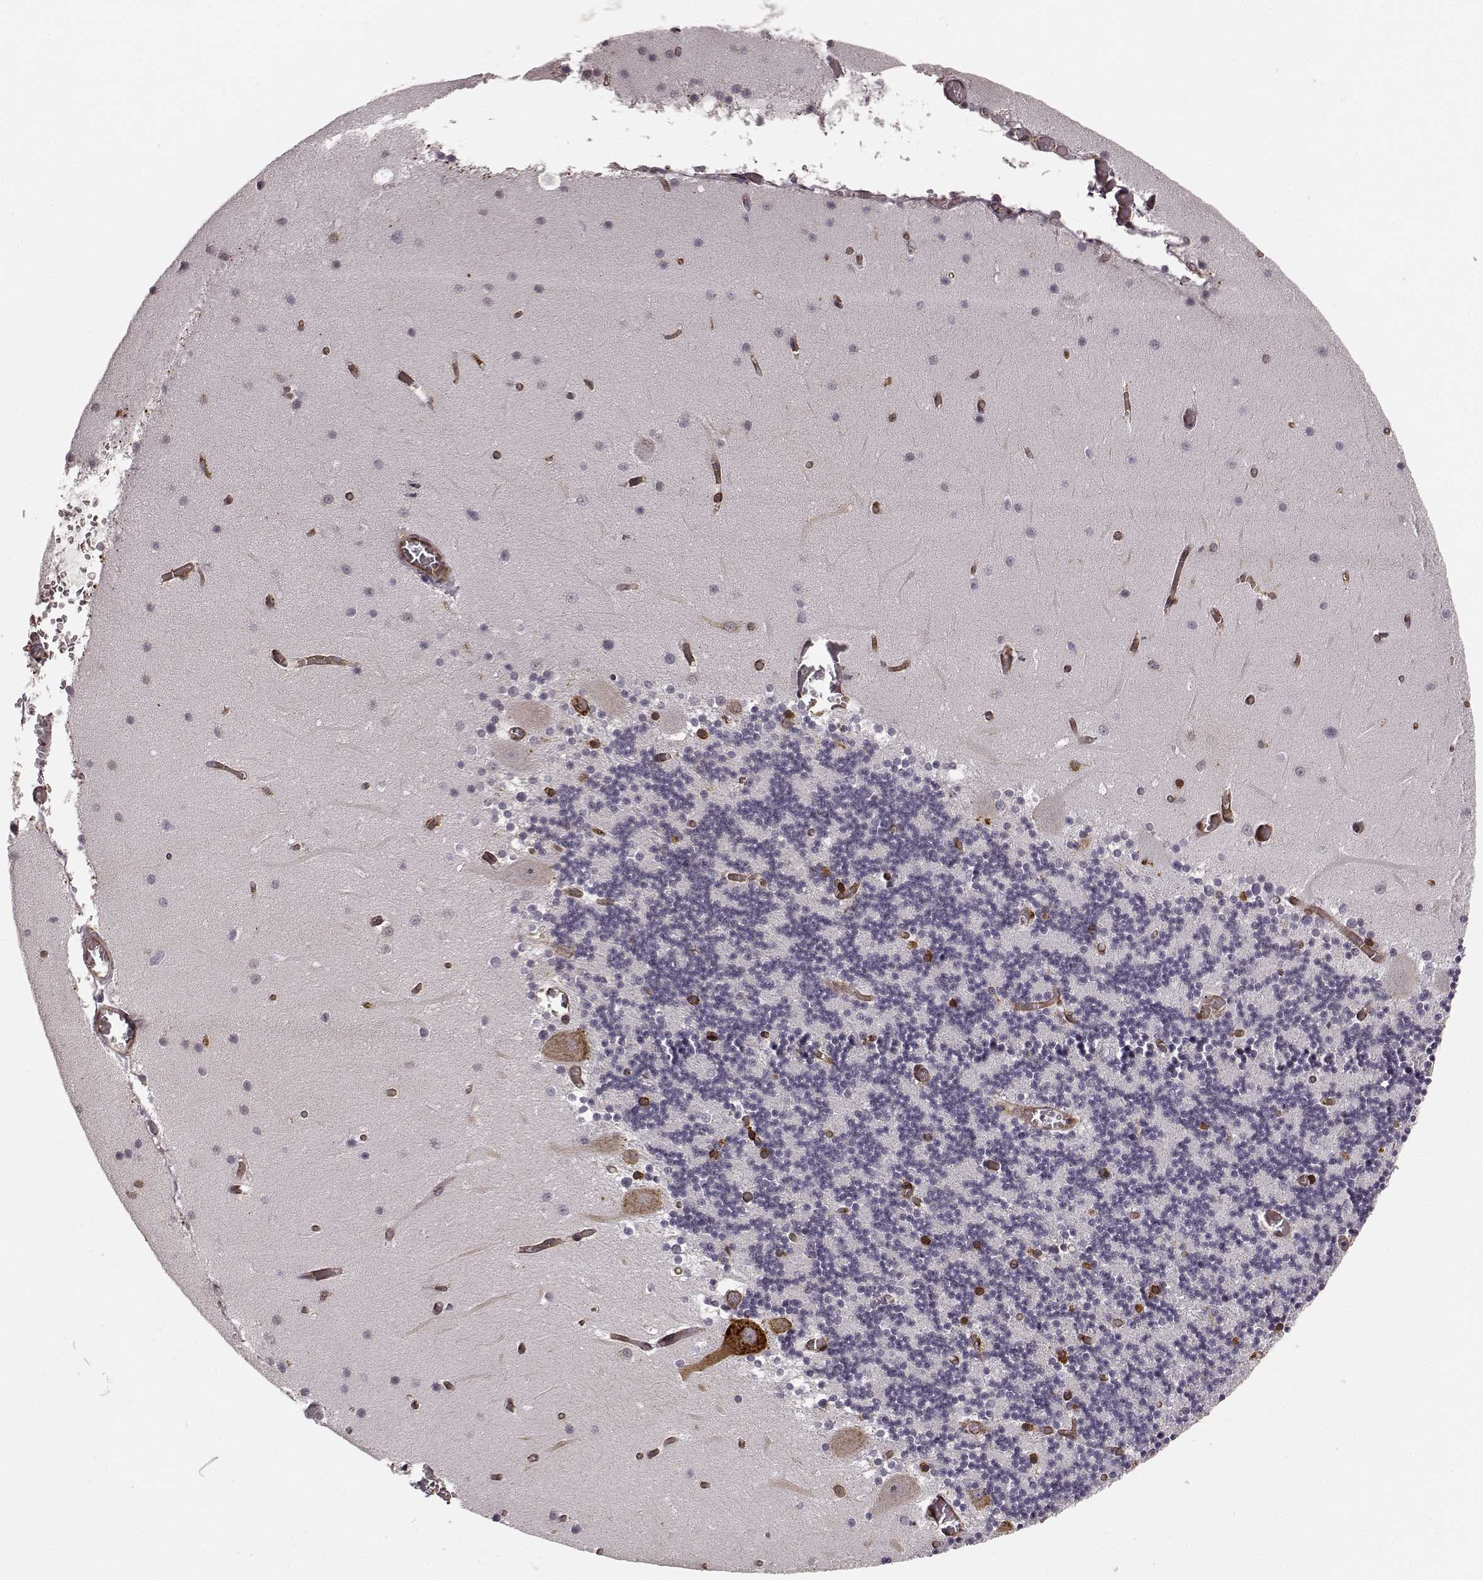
{"staining": {"intensity": "strong", "quantity": "<25%", "location": "cytoplasmic/membranous"}, "tissue": "cerebellum", "cell_type": "Cells in granular layer", "image_type": "normal", "snomed": [{"axis": "morphology", "description": "Normal tissue, NOS"}, {"axis": "topography", "description": "Cerebellum"}], "caption": "This photomicrograph exhibits normal cerebellum stained with immunohistochemistry (IHC) to label a protein in brown. The cytoplasmic/membranous of cells in granular layer show strong positivity for the protein. Nuclei are counter-stained blue.", "gene": "TMEM14A", "patient": {"sex": "female", "age": 28}}